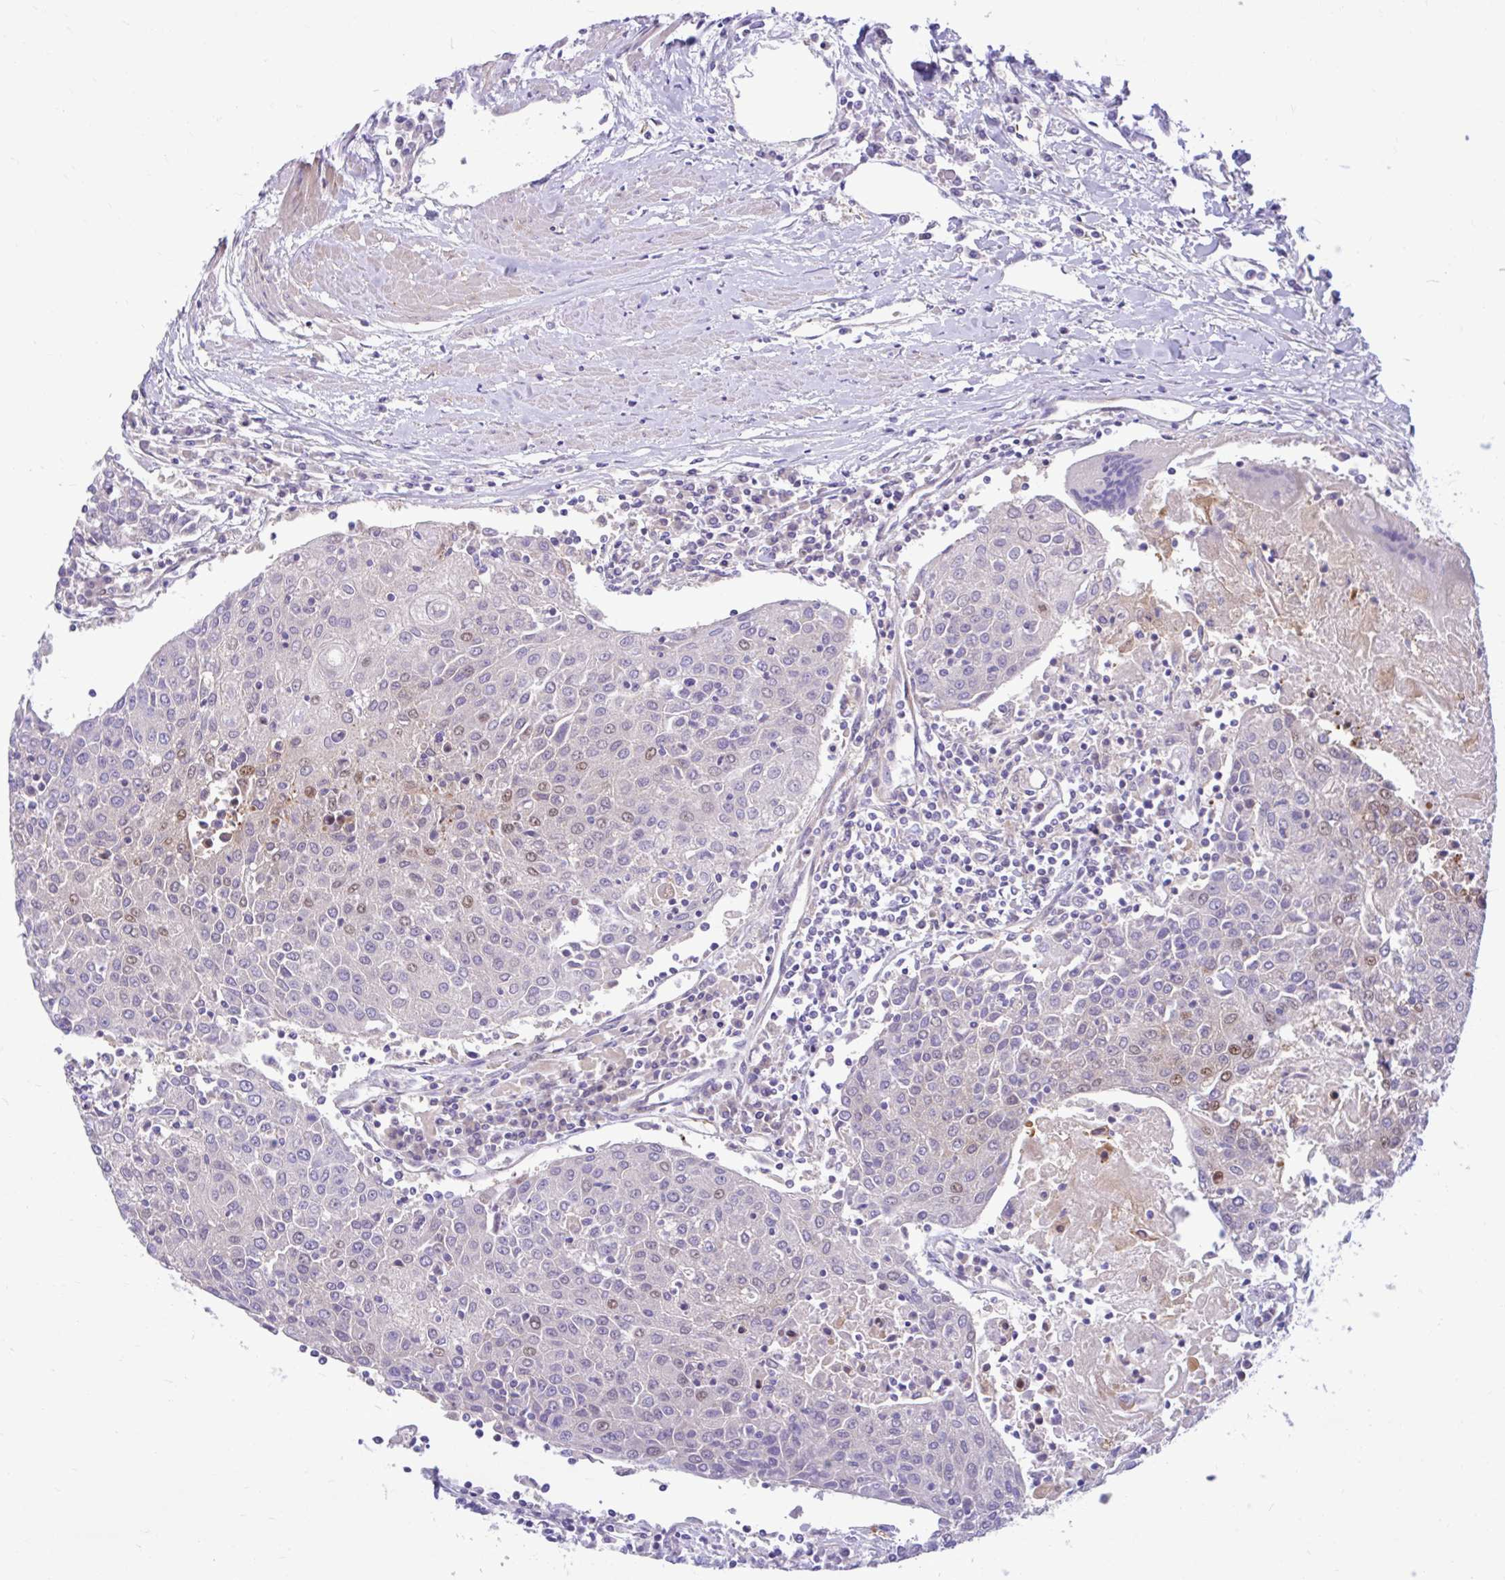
{"staining": {"intensity": "moderate", "quantity": "<25%", "location": "nuclear"}, "tissue": "urothelial cancer", "cell_type": "Tumor cells", "image_type": "cancer", "snomed": [{"axis": "morphology", "description": "Urothelial carcinoma, High grade"}, {"axis": "topography", "description": "Urinary bladder"}], "caption": "Immunohistochemical staining of human urothelial carcinoma (high-grade) displays low levels of moderate nuclear positivity in approximately <25% of tumor cells.", "gene": "ESPNL", "patient": {"sex": "female", "age": 85}}